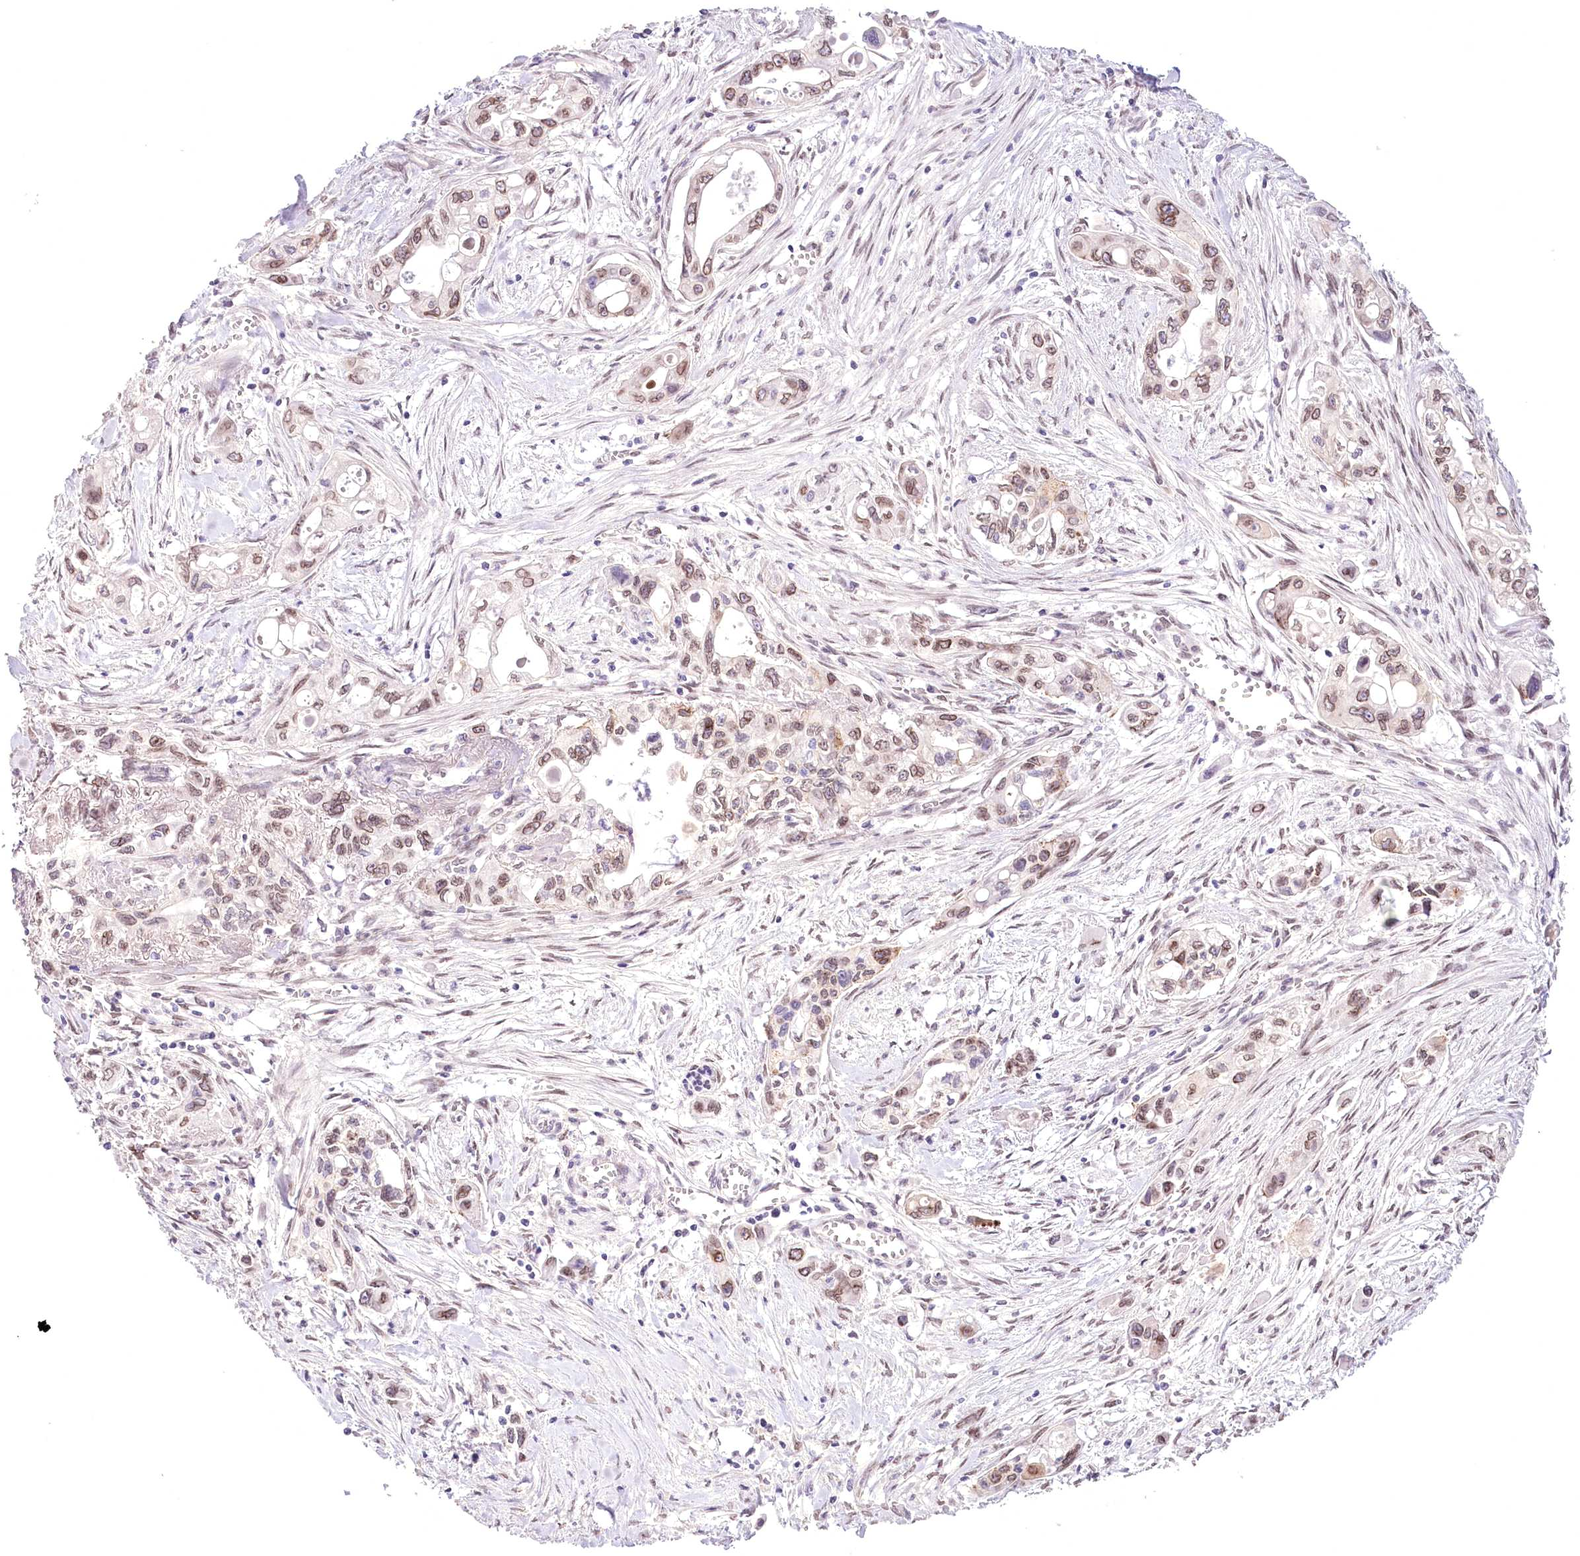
{"staining": {"intensity": "moderate", "quantity": ">75%", "location": "cytoplasmic/membranous,nuclear"}, "tissue": "pancreatic cancer", "cell_type": "Tumor cells", "image_type": "cancer", "snomed": [{"axis": "morphology", "description": "Adenocarcinoma, NOS"}, {"axis": "topography", "description": "Pancreas"}], "caption": "Pancreatic adenocarcinoma stained with a brown dye shows moderate cytoplasmic/membranous and nuclear positive staining in about >75% of tumor cells.", "gene": "SLC39A10", "patient": {"sex": "male", "age": 75}}